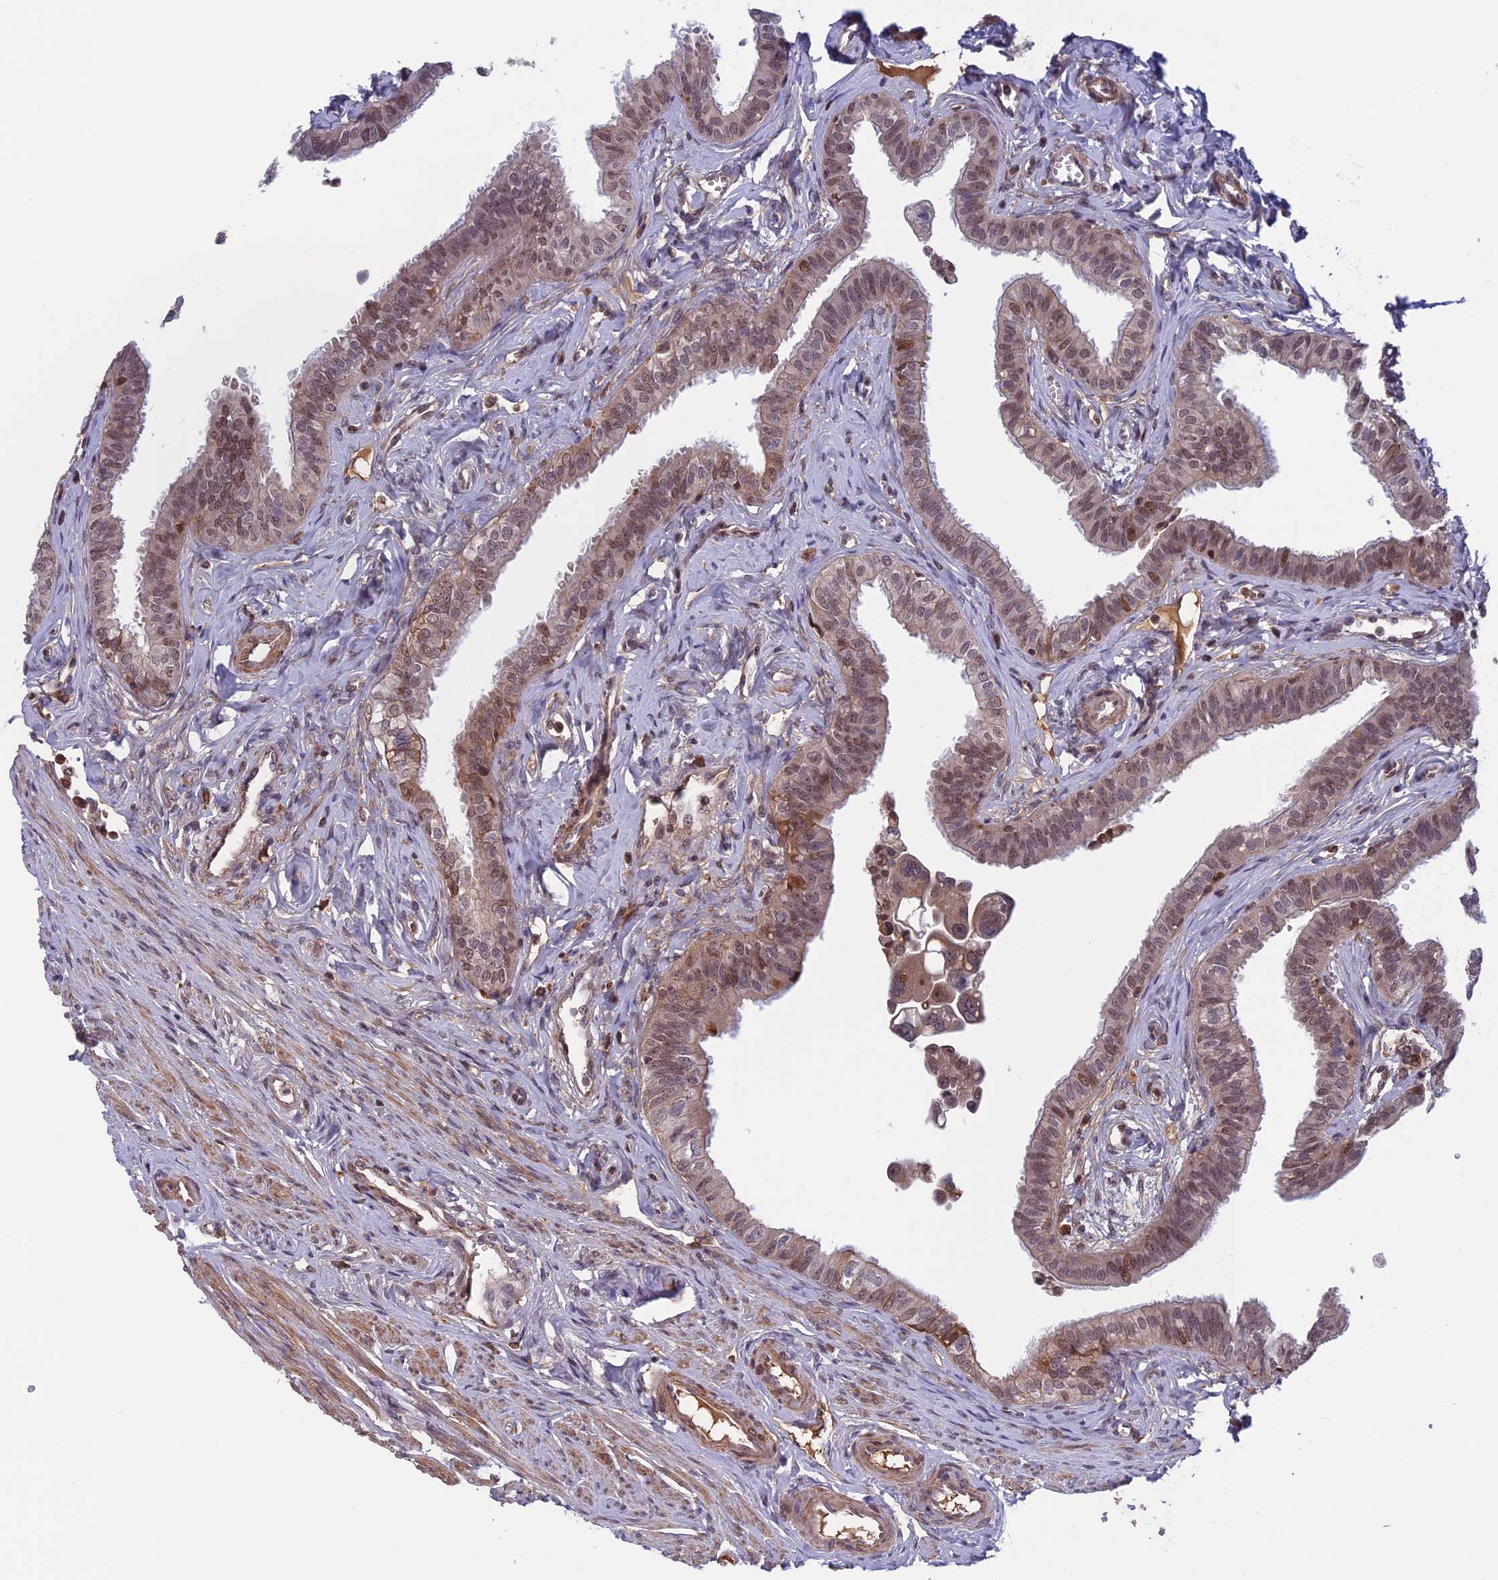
{"staining": {"intensity": "weak", "quantity": ">75%", "location": "cytoplasmic/membranous,nuclear"}, "tissue": "fallopian tube", "cell_type": "Glandular cells", "image_type": "normal", "snomed": [{"axis": "morphology", "description": "Normal tissue, NOS"}, {"axis": "morphology", "description": "Carcinoma, NOS"}, {"axis": "topography", "description": "Fallopian tube"}, {"axis": "topography", "description": "Ovary"}], "caption": "Immunohistochemistry (IHC) of unremarkable human fallopian tube displays low levels of weak cytoplasmic/membranous,nuclear expression in about >75% of glandular cells.", "gene": "FADS1", "patient": {"sex": "female", "age": 59}}